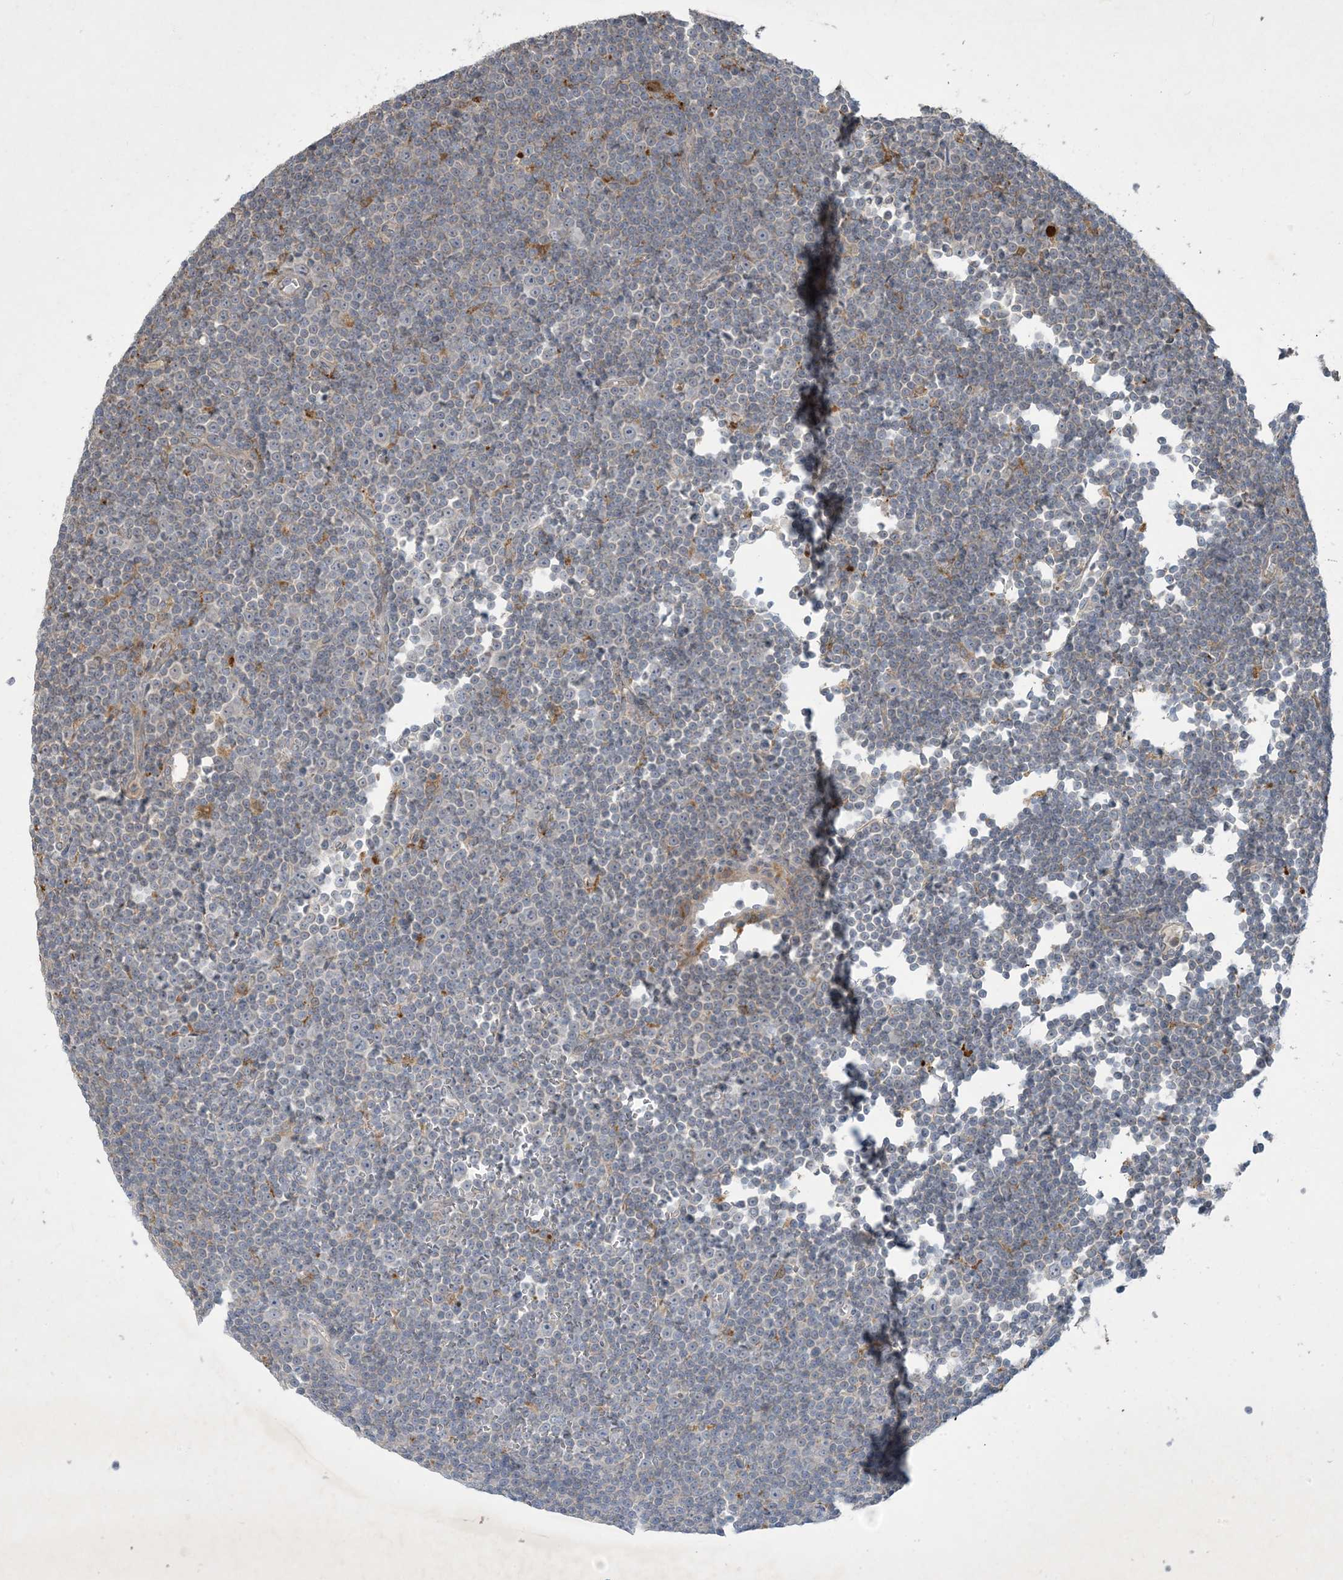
{"staining": {"intensity": "negative", "quantity": "none", "location": "none"}, "tissue": "lymphoma", "cell_type": "Tumor cells", "image_type": "cancer", "snomed": [{"axis": "morphology", "description": "Malignant lymphoma, non-Hodgkin's type, Low grade"}, {"axis": "topography", "description": "Lymph node"}], "caption": "Tumor cells are negative for protein expression in human low-grade malignant lymphoma, non-Hodgkin's type.", "gene": "MRPS18A", "patient": {"sex": "female", "age": 67}}